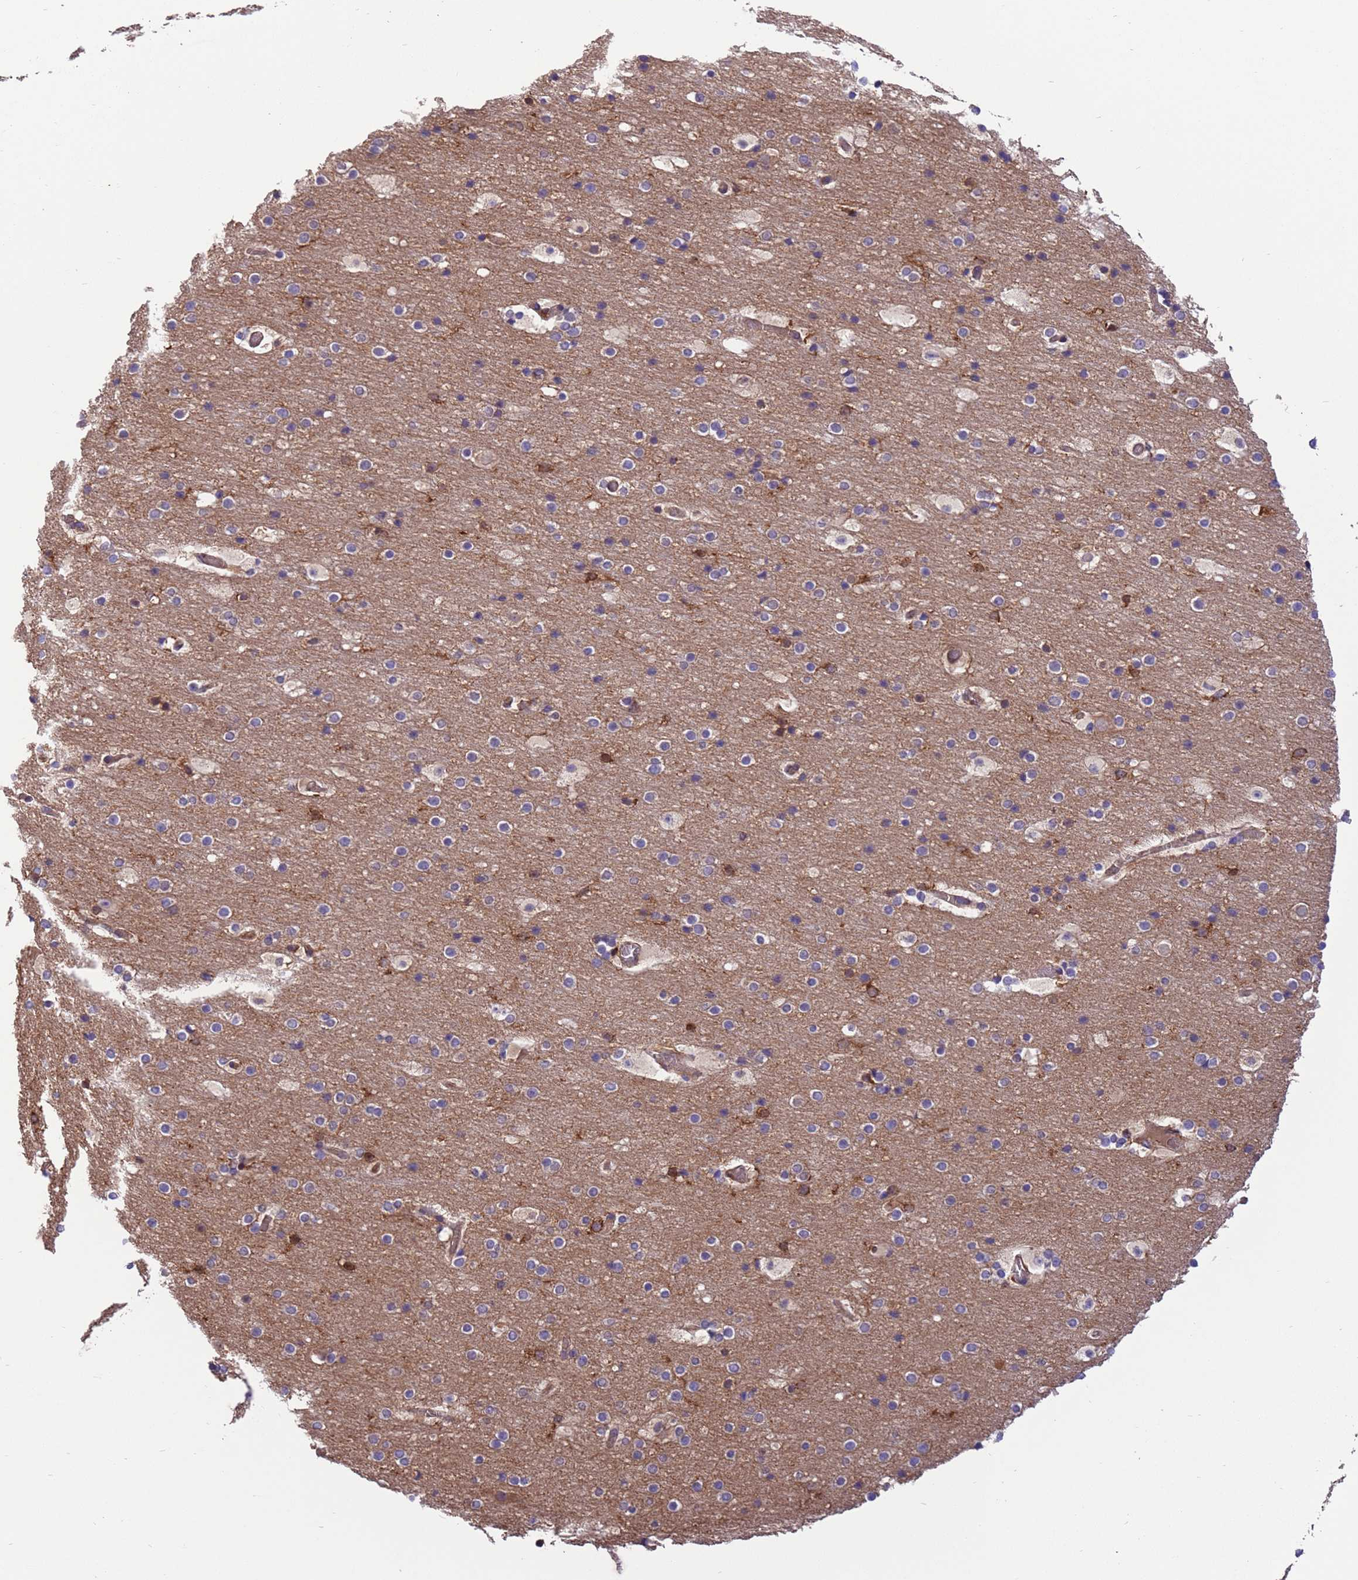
{"staining": {"intensity": "moderate", "quantity": ">75%", "location": "cytoplasmic/membranous"}, "tissue": "cerebral cortex", "cell_type": "Endothelial cells", "image_type": "normal", "snomed": [{"axis": "morphology", "description": "Normal tissue, NOS"}, {"axis": "topography", "description": "Cerebral cortex"}], "caption": "DAB immunohistochemical staining of unremarkable human cerebral cortex shows moderate cytoplasmic/membranous protein positivity in approximately >75% of endothelial cells. (Stains: DAB in brown, nuclei in blue, Microscopy: brightfield microscopy at high magnification).", "gene": "ARHGAP12", "patient": {"sex": "male", "age": 57}}